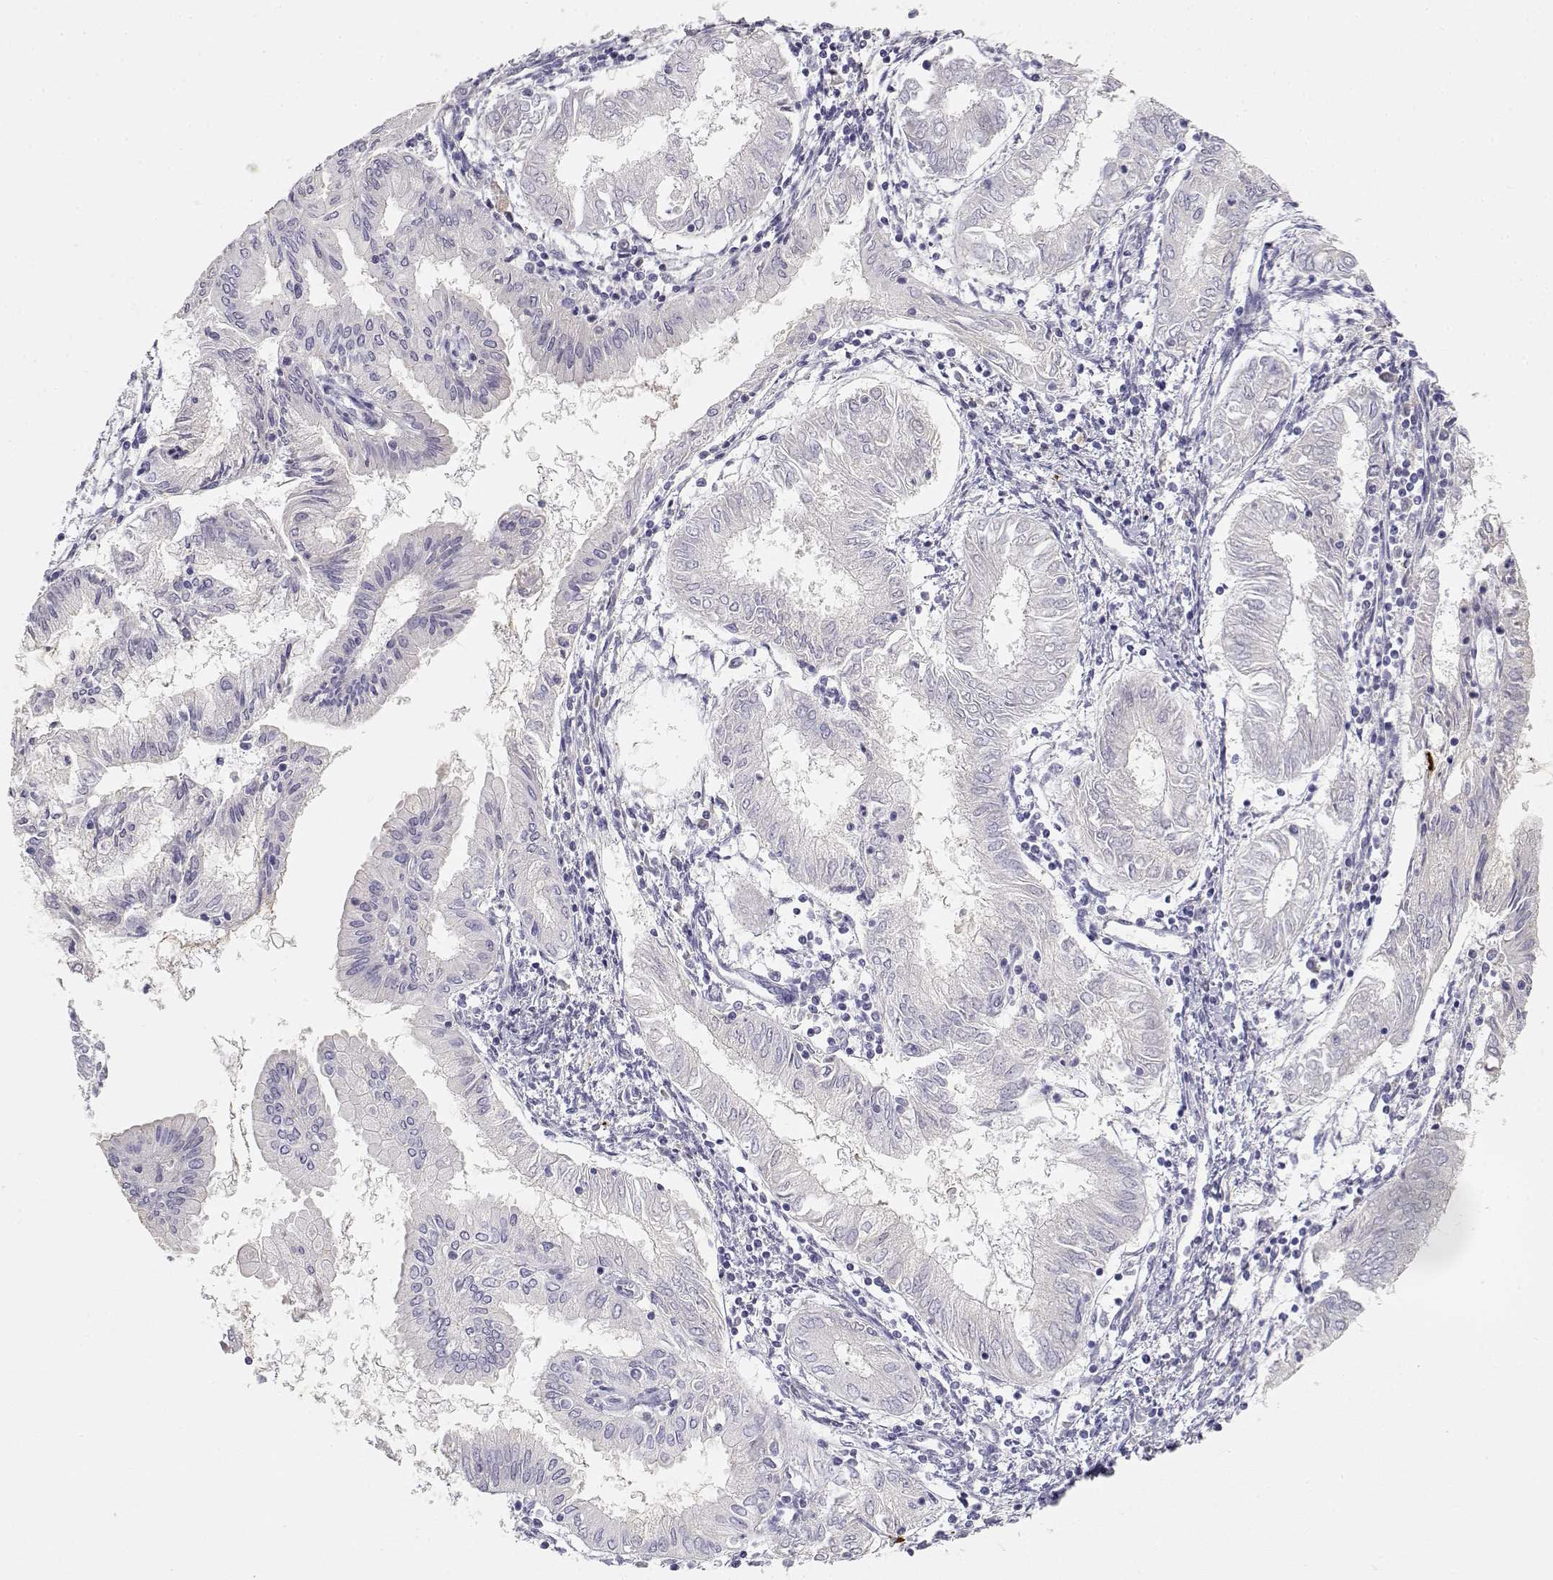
{"staining": {"intensity": "negative", "quantity": "none", "location": "none"}, "tissue": "endometrial cancer", "cell_type": "Tumor cells", "image_type": "cancer", "snomed": [{"axis": "morphology", "description": "Adenocarcinoma, NOS"}, {"axis": "topography", "description": "Endometrium"}], "caption": "Immunohistochemical staining of human endometrial adenocarcinoma displays no significant expression in tumor cells.", "gene": "GPR174", "patient": {"sex": "female", "age": 68}}